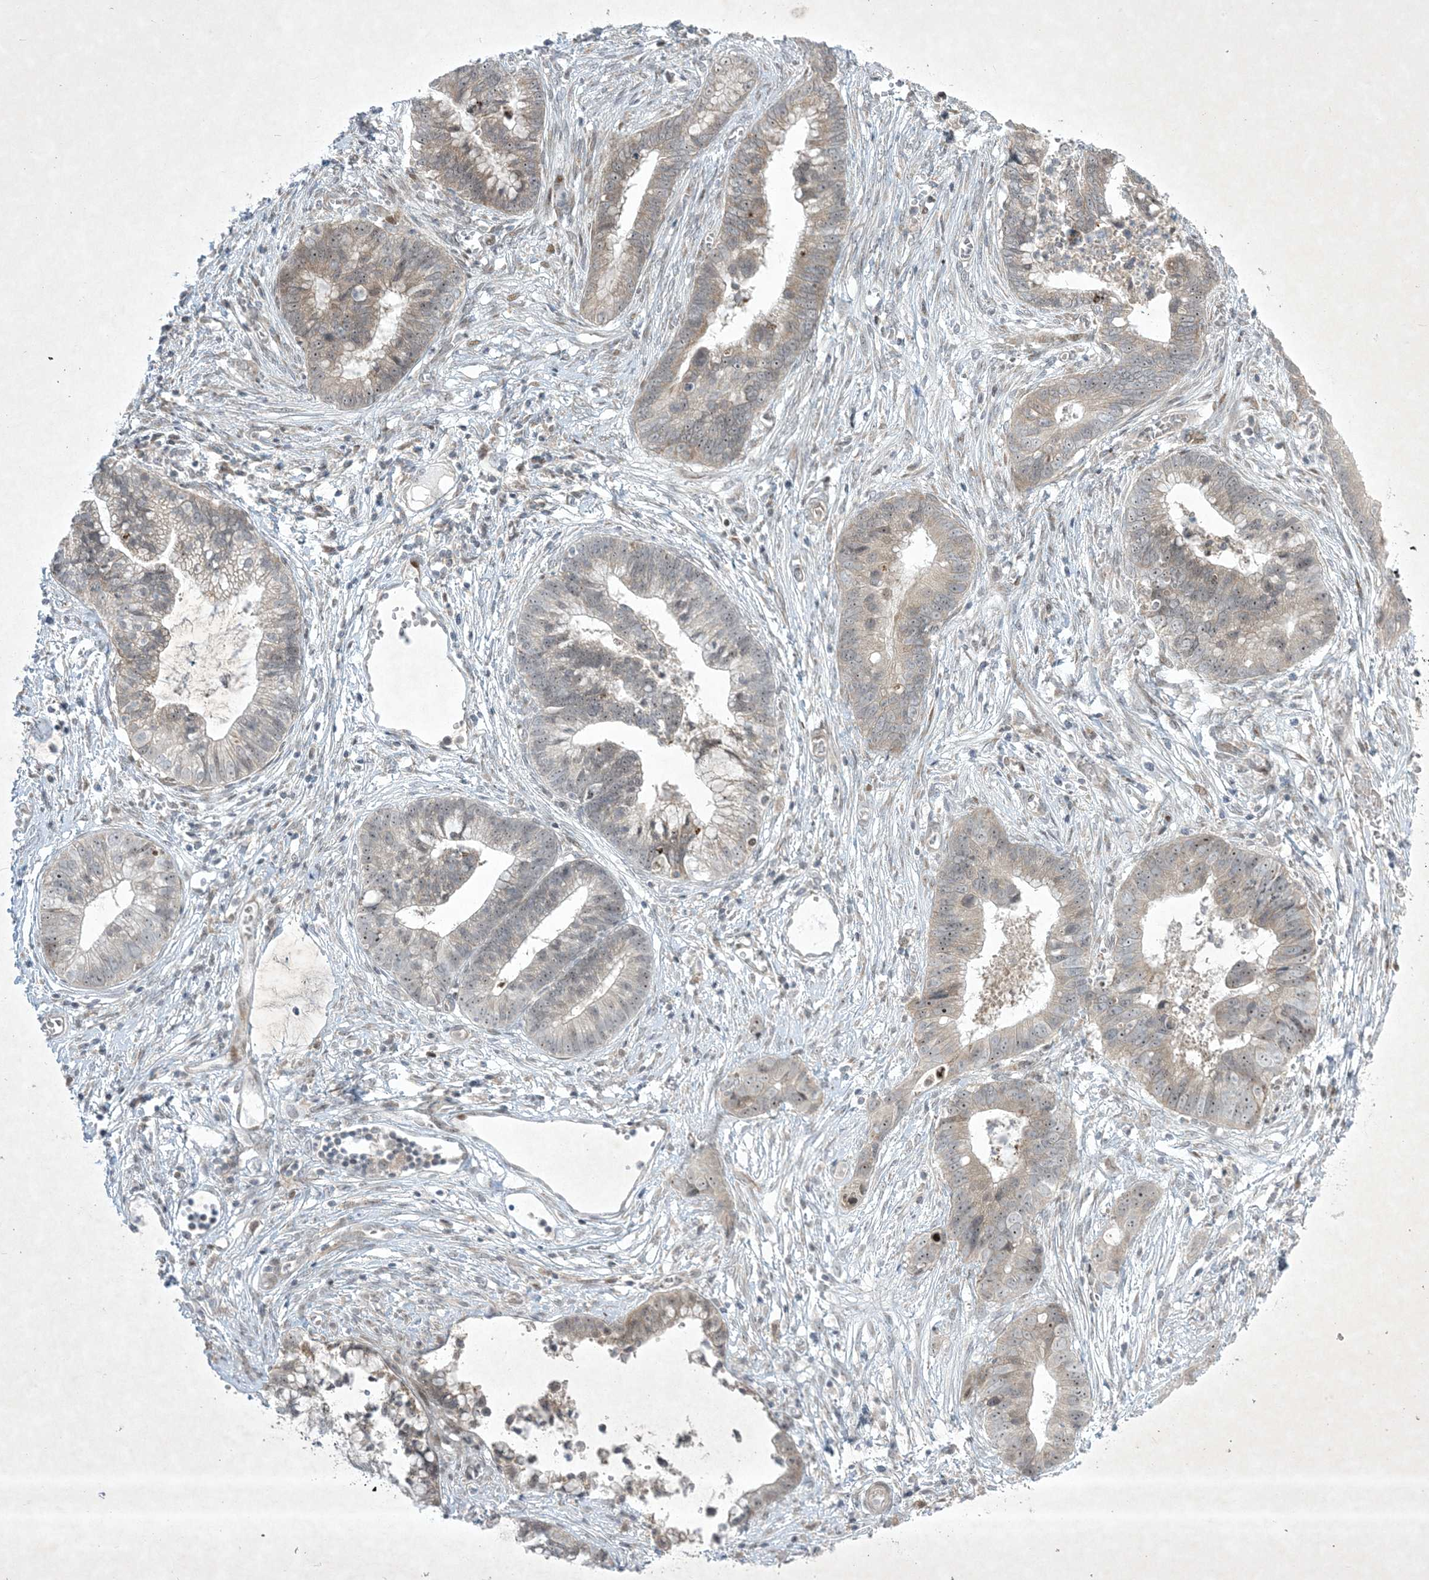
{"staining": {"intensity": "weak", "quantity": "25%-75%", "location": "cytoplasmic/membranous"}, "tissue": "cervical cancer", "cell_type": "Tumor cells", "image_type": "cancer", "snomed": [{"axis": "morphology", "description": "Adenocarcinoma, NOS"}, {"axis": "topography", "description": "Cervix"}], "caption": "Cervical cancer (adenocarcinoma) was stained to show a protein in brown. There is low levels of weak cytoplasmic/membranous expression in about 25%-75% of tumor cells.", "gene": "SOGA3", "patient": {"sex": "female", "age": 44}}